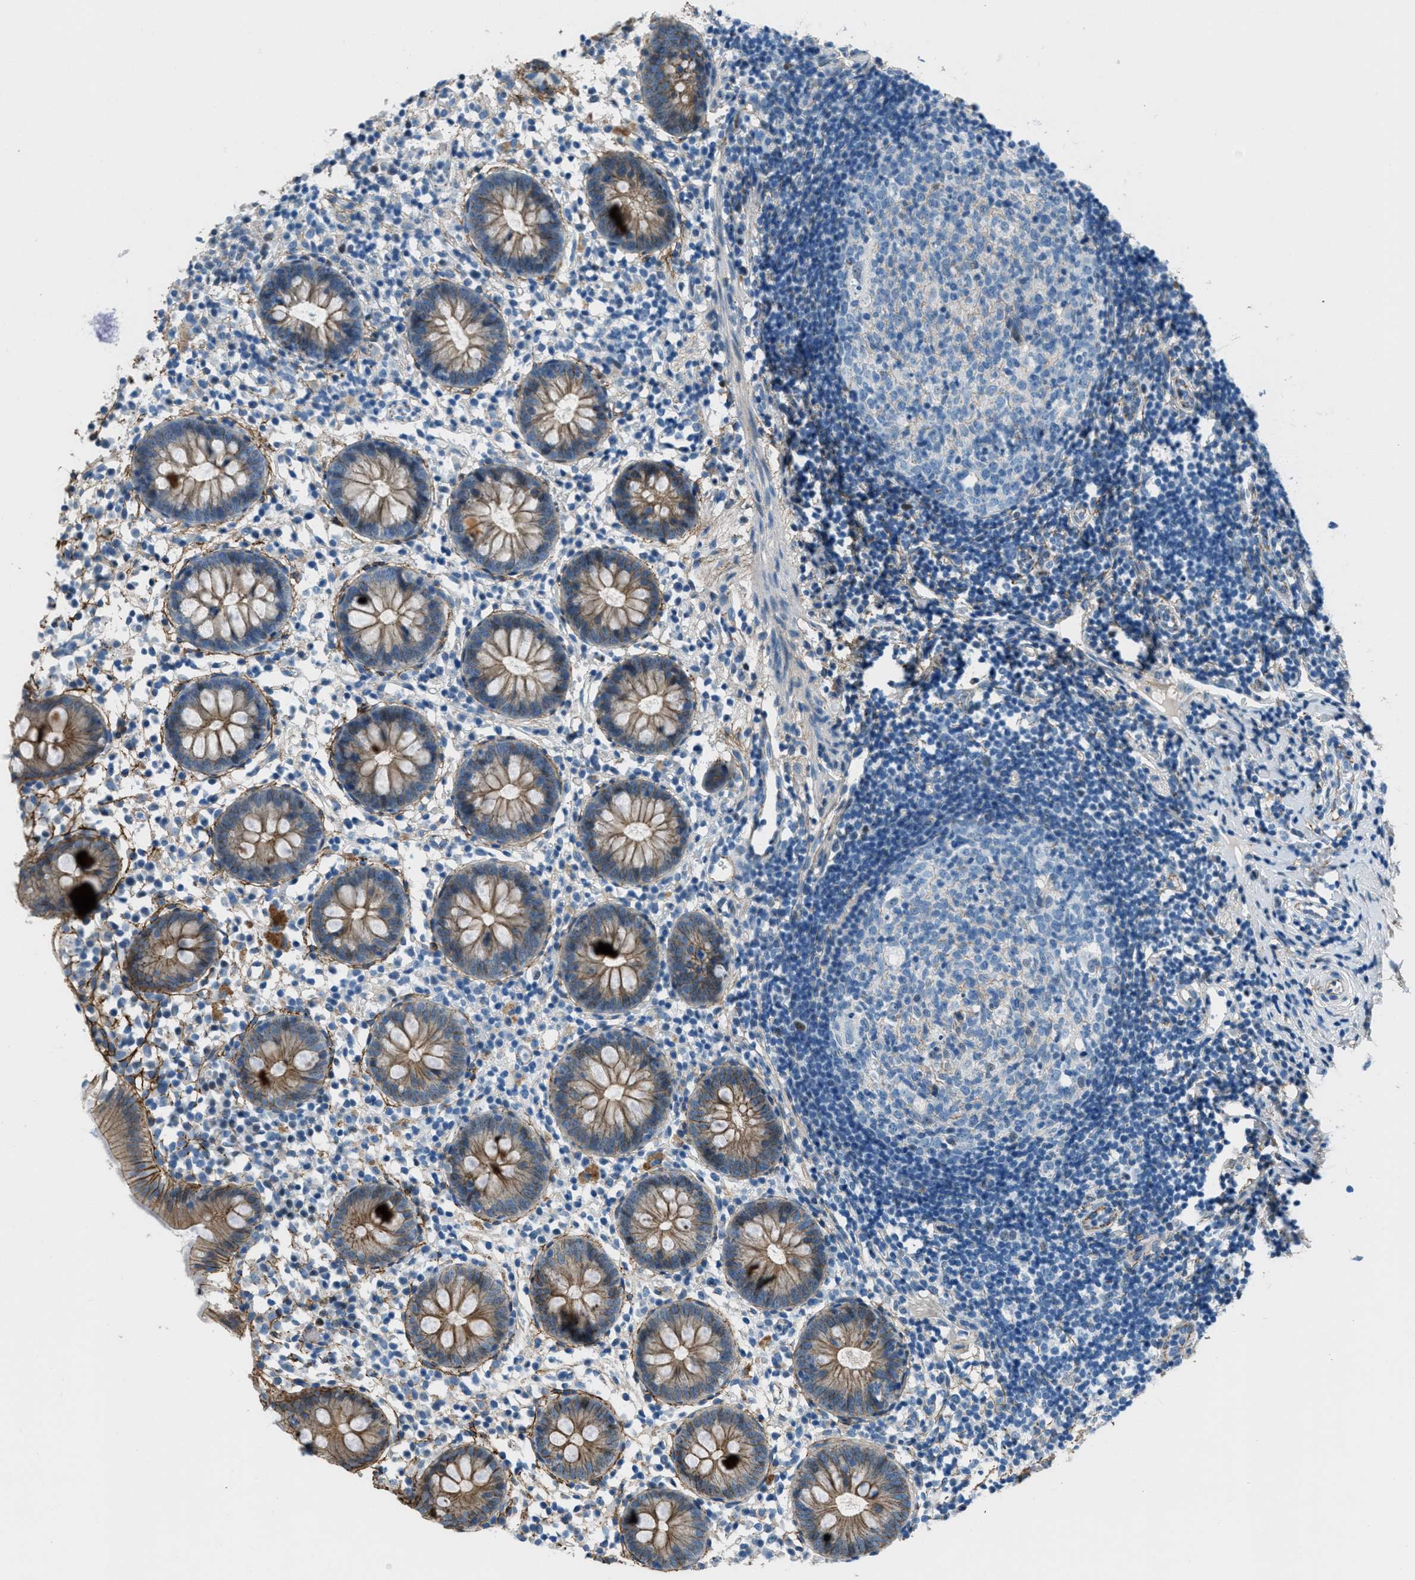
{"staining": {"intensity": "moderate", "quantity": ">75%", "location": "cytoplasmic/membranous"}, "tissue": "appendix", "cell_type": "Glandular cells", "image_type": "normal", "snomed": [{"axis": "morphology", "description": "Normal tissue, NOS"}, {"axis": "topography", "description": "Appendix"}], "caption": "Glandular cells show medium levels of moderate cytoplasmic/membranous expression in about >75% of cells in normal appendix. (IHC, brightfield microscopy, high magnification).", "gene": "FBN1", "patient": {"sex": "female", "age": 20}}